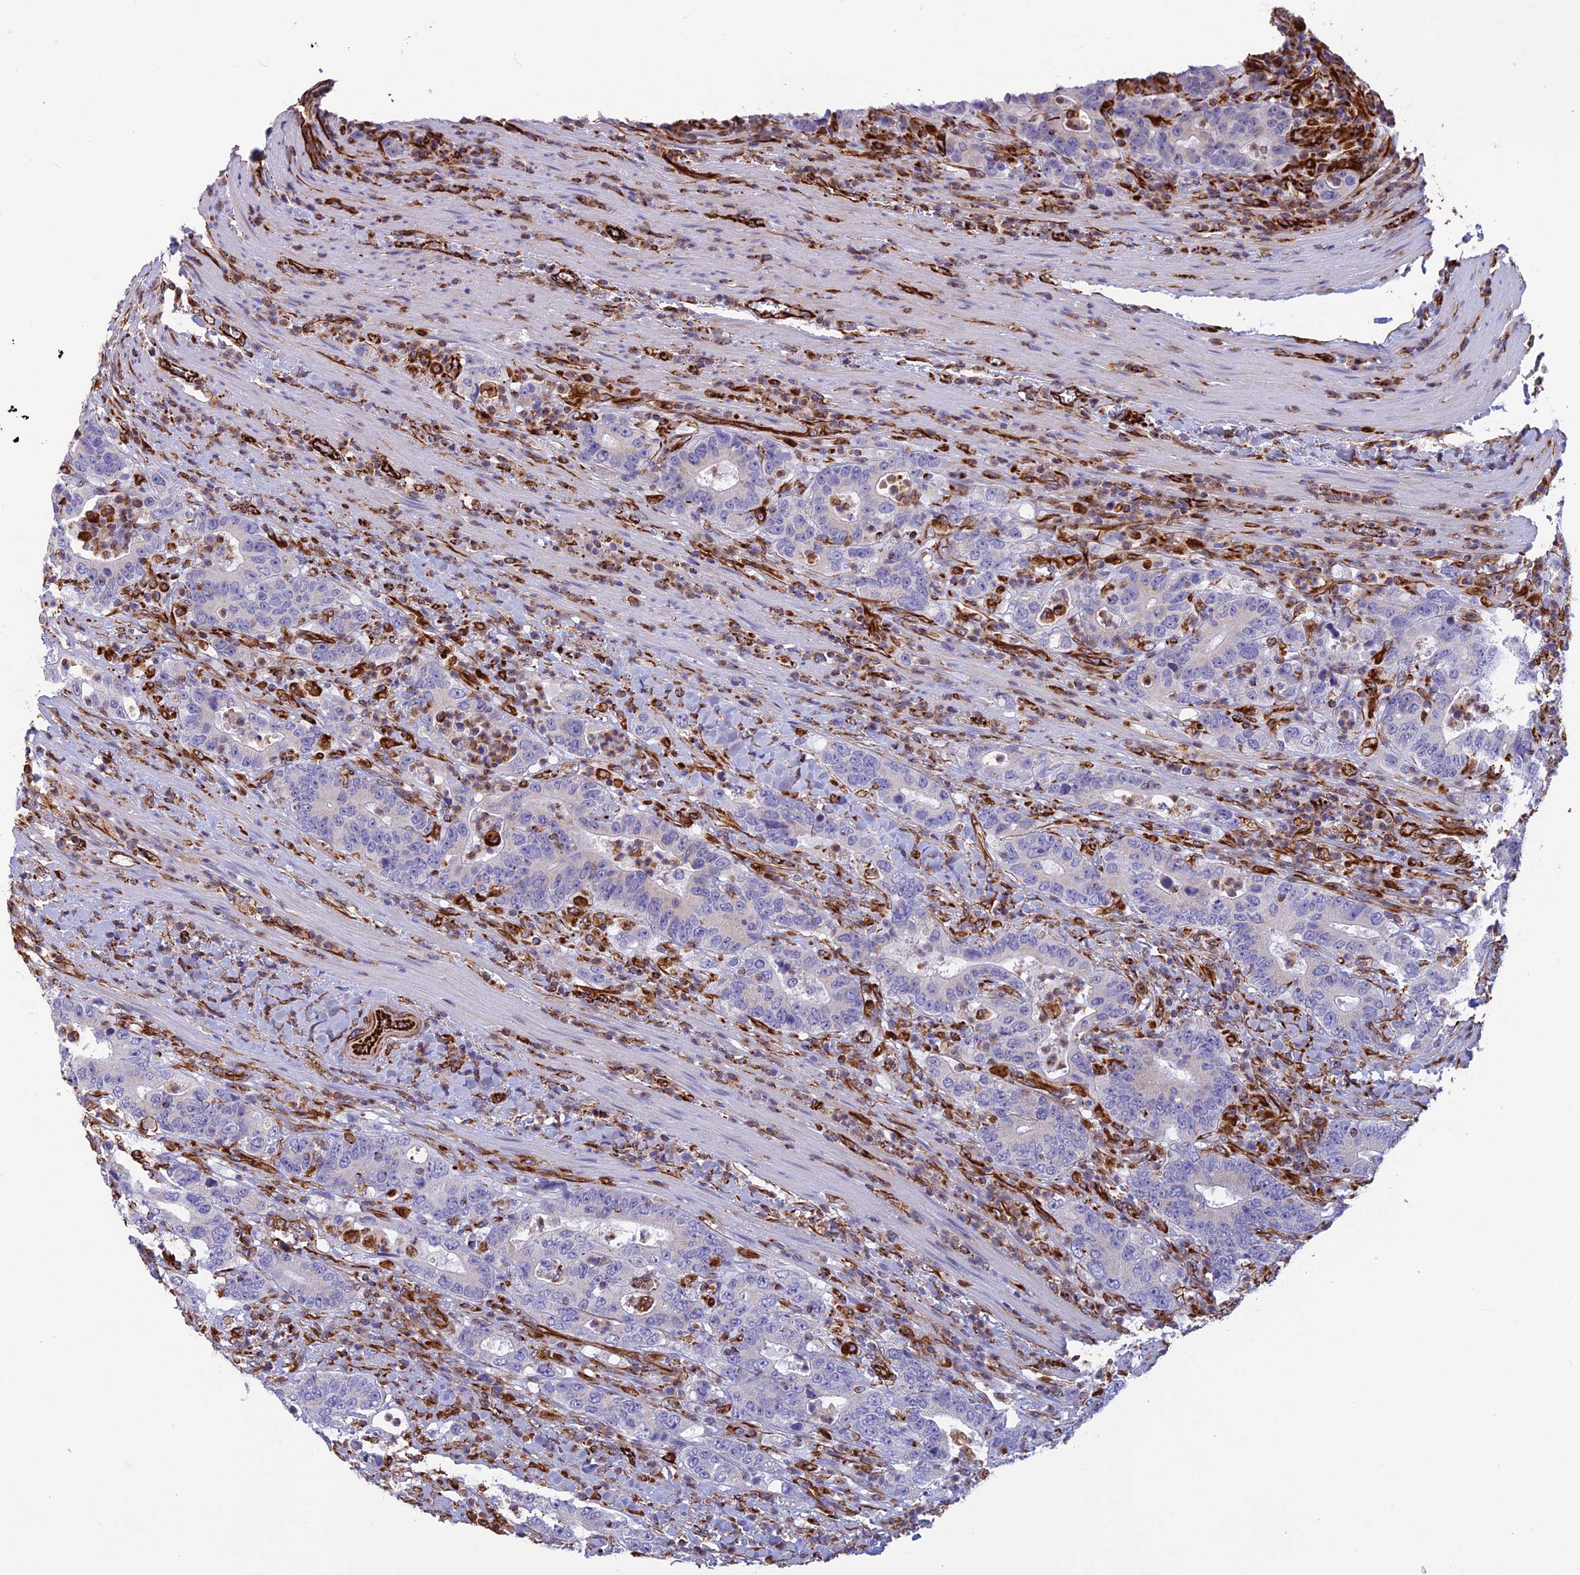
{"staining": {"intensity": "negative", "quantity": "none", "location": "none"}, "tissue": "colorectal cancer", "cell_type": "Tumor cells", "image_type": "cancer", "snomed": [{"axis": "morphology", "description": "Adenocarcinoma, NOS"}, {"axis": "topography", "description": "Colon"}], "caption": "DAB (3,3'-diaminobenzidine) immunohistochemical staining of colorectal adenocarcinoma shows no significant positivity in tumor cells.", "gene": "FBXL20", "patient": {"sex": "female", "age": 75}}